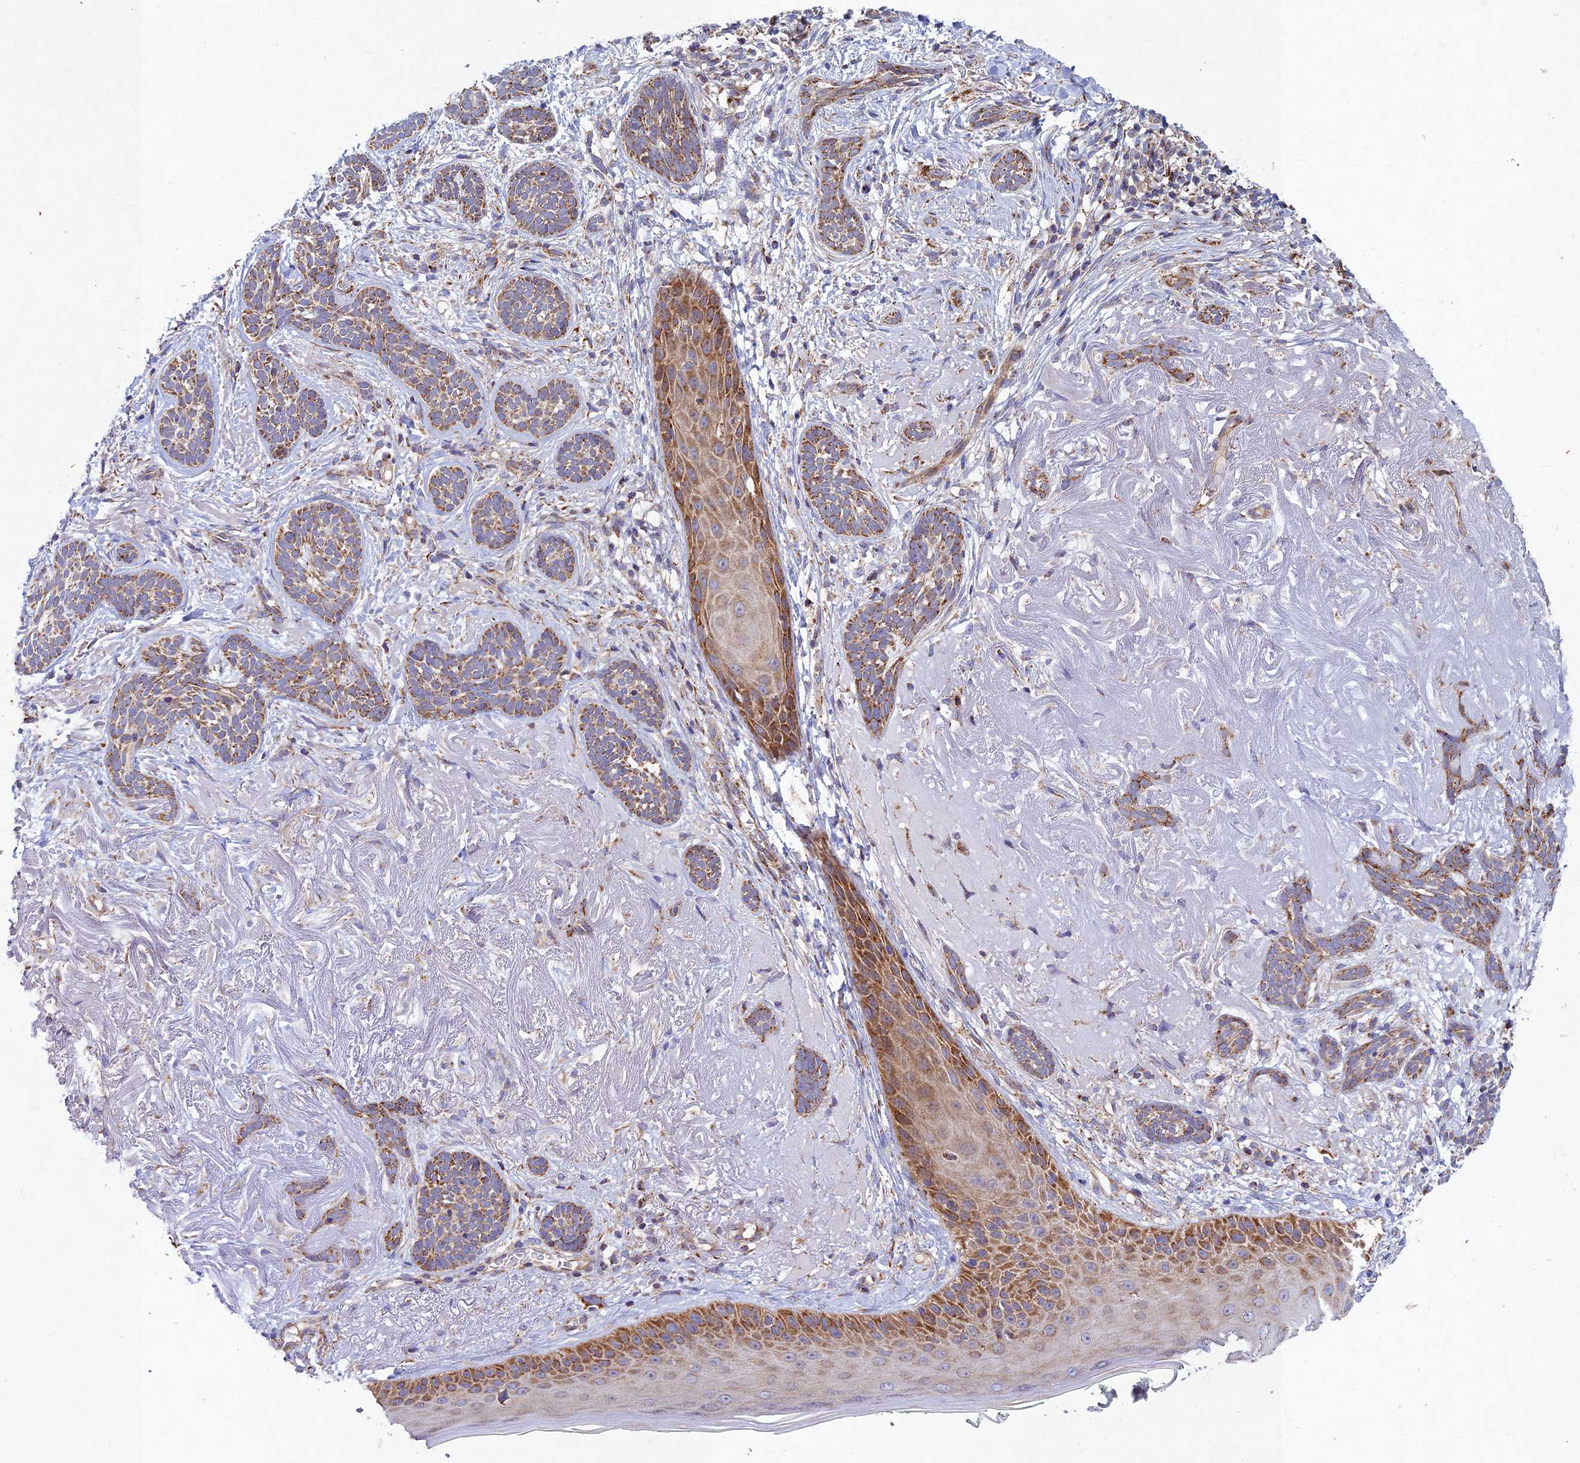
{"staining": {"intensity": "moderate", "quantity": ">75%", "location": "cytoplasmic/membranous"}, "tissue": "skin cancer", "cell_type": "Tumor cells", "image_type": "cancer", "snomed": [{"axis": "morphology", "description": "Basal cell carcinoma"}, {"axis": "topography", "description": "Skin"}], "caption": "There is medium levels of moderate cytoplasmic/membranous staining in tumor cells of skin basal cell carcinoma, as demonstrated by immunohistochemical staining (brown color).", "gene": "KHDC3L", "patient": {"sex": "male", "age": 71}}